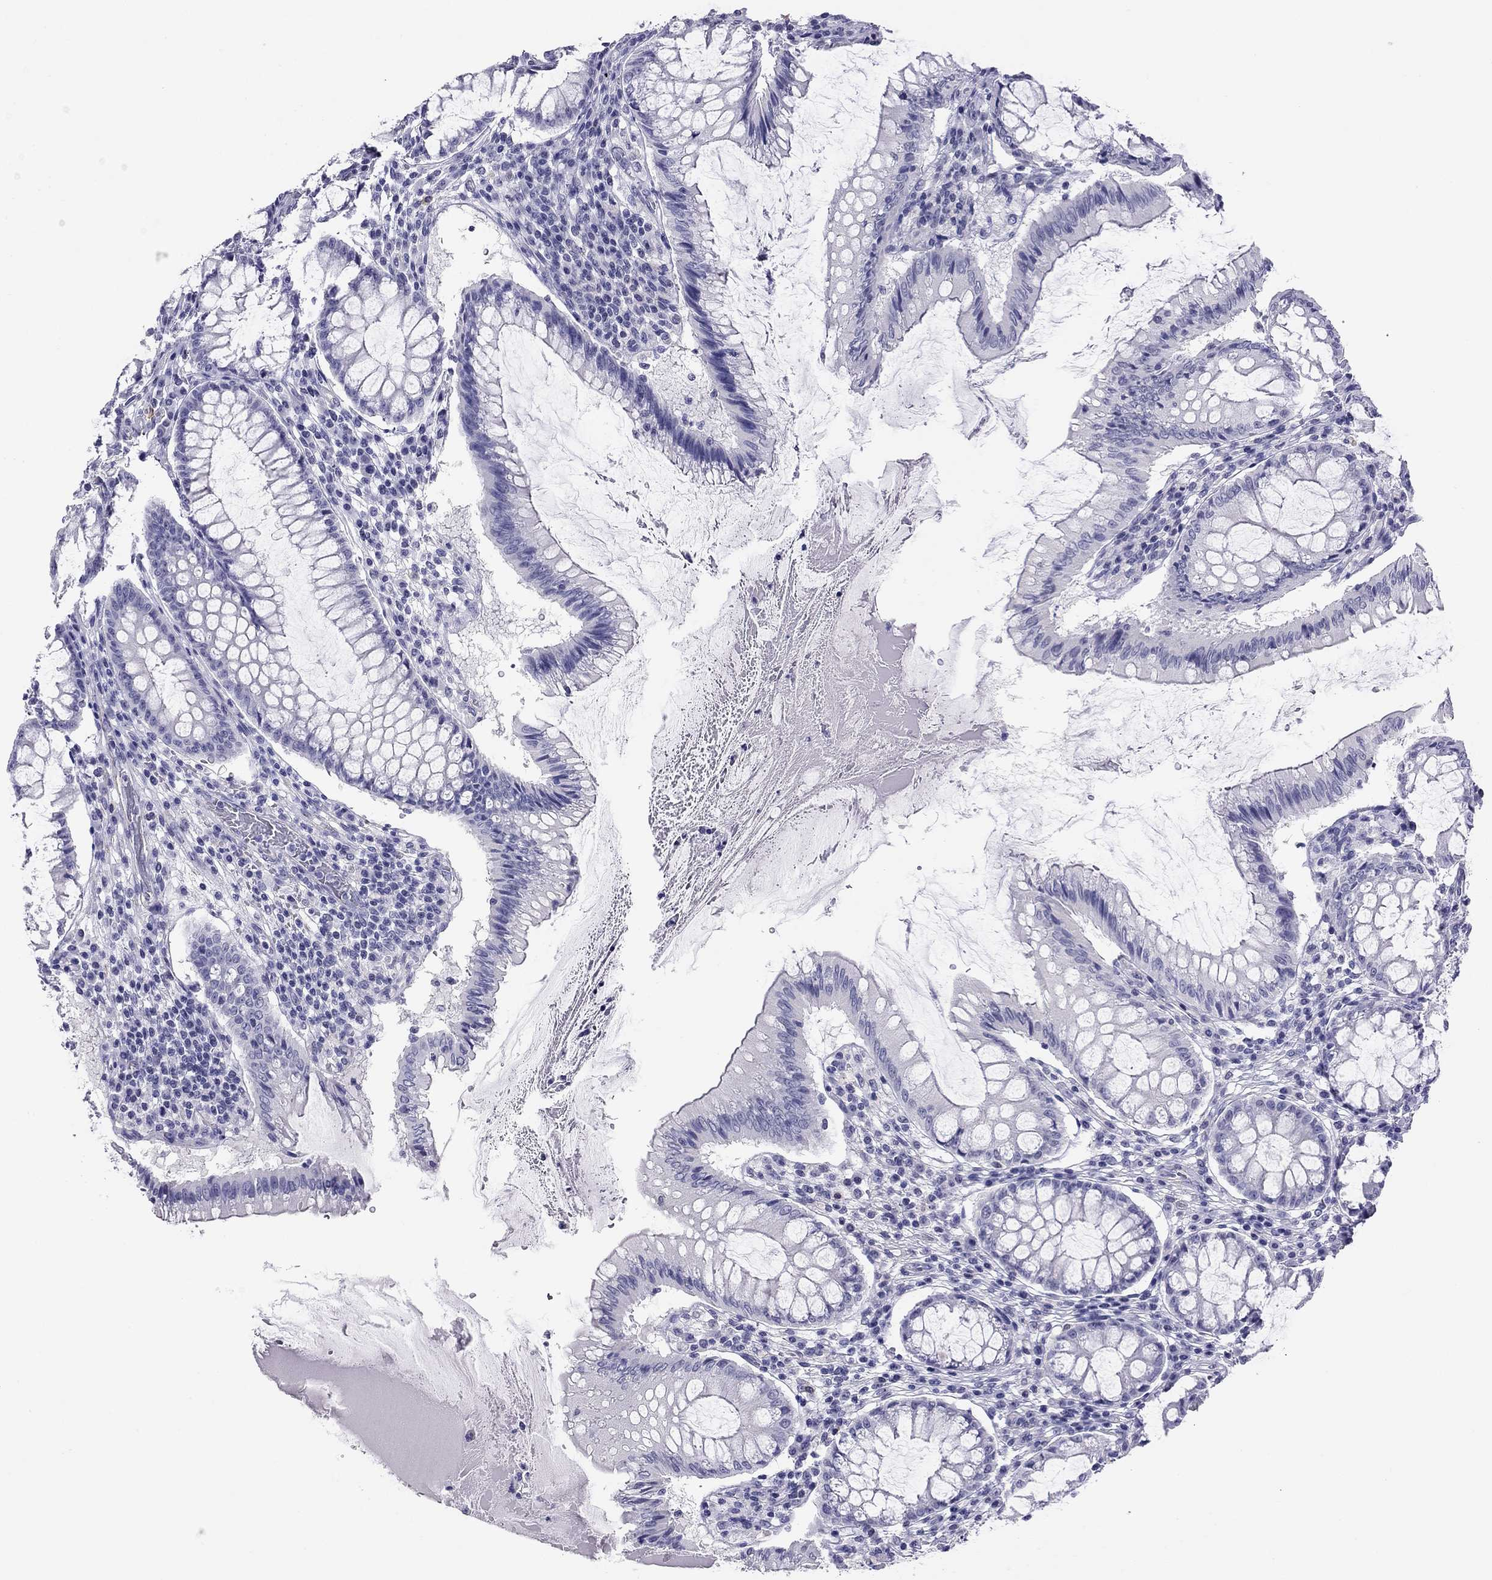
{"staining": {"intensity": "negative", "quantity": "none", "location": "none"}, "tissue": "colorectal cancer", "cell_type": "Tumor cells", "image_type": "cancer", "snomed": [{"axis": "morphology", "description": "Adenocarcinoma, NOS"}, {"axis": "topography", "description": "Colon"}], "caption": "The histopathology image shows no significant positivity in tumor cells of colorectal cancer (adenocarcinoma).", "gene": "MYMX", "patient": {"sex": "female", "age": 70}}